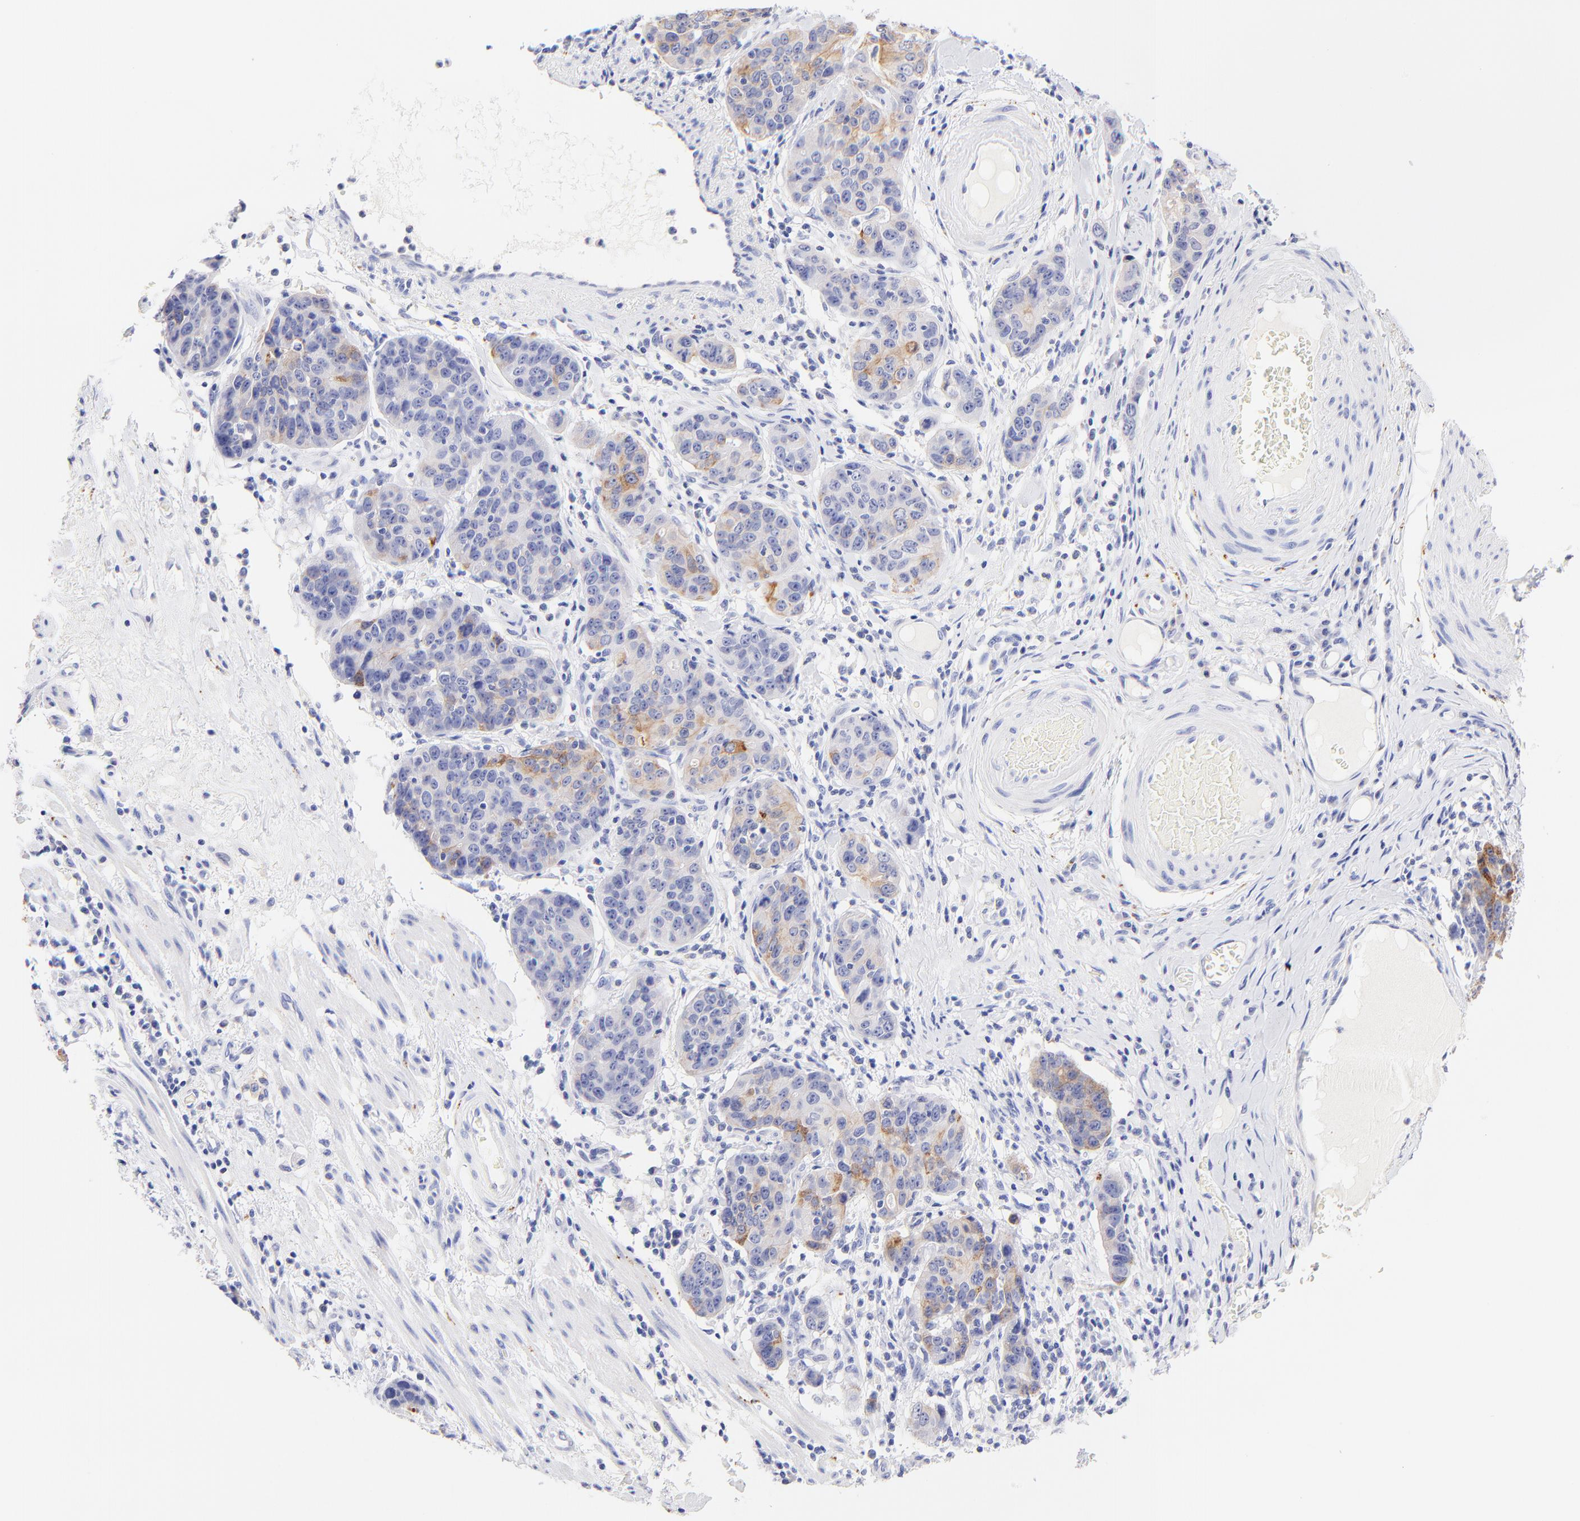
{"staining": {"intensity": "strong", "quantity": "<25%", "location": "cytoplasmic/membranous"}, "tissue": "stomach cancer", "cell_type": "Tumor cells", "image_type": "cancer", "snomed": [{"axis": "morphology", "description": "Adenocarcinoma, NOS"}, {"axis": "topography", "description": "Esophagus"}, {"axis": "topography", "description": "Stomach"}], "caption": "This is an image of IHC staining of stomach adenocarcinoma, which shows strong staining in the cytoplasmic/membranous of tumor cells.", "gene": "RAB3A", "patient": {"sex": "male", "age": 74}}